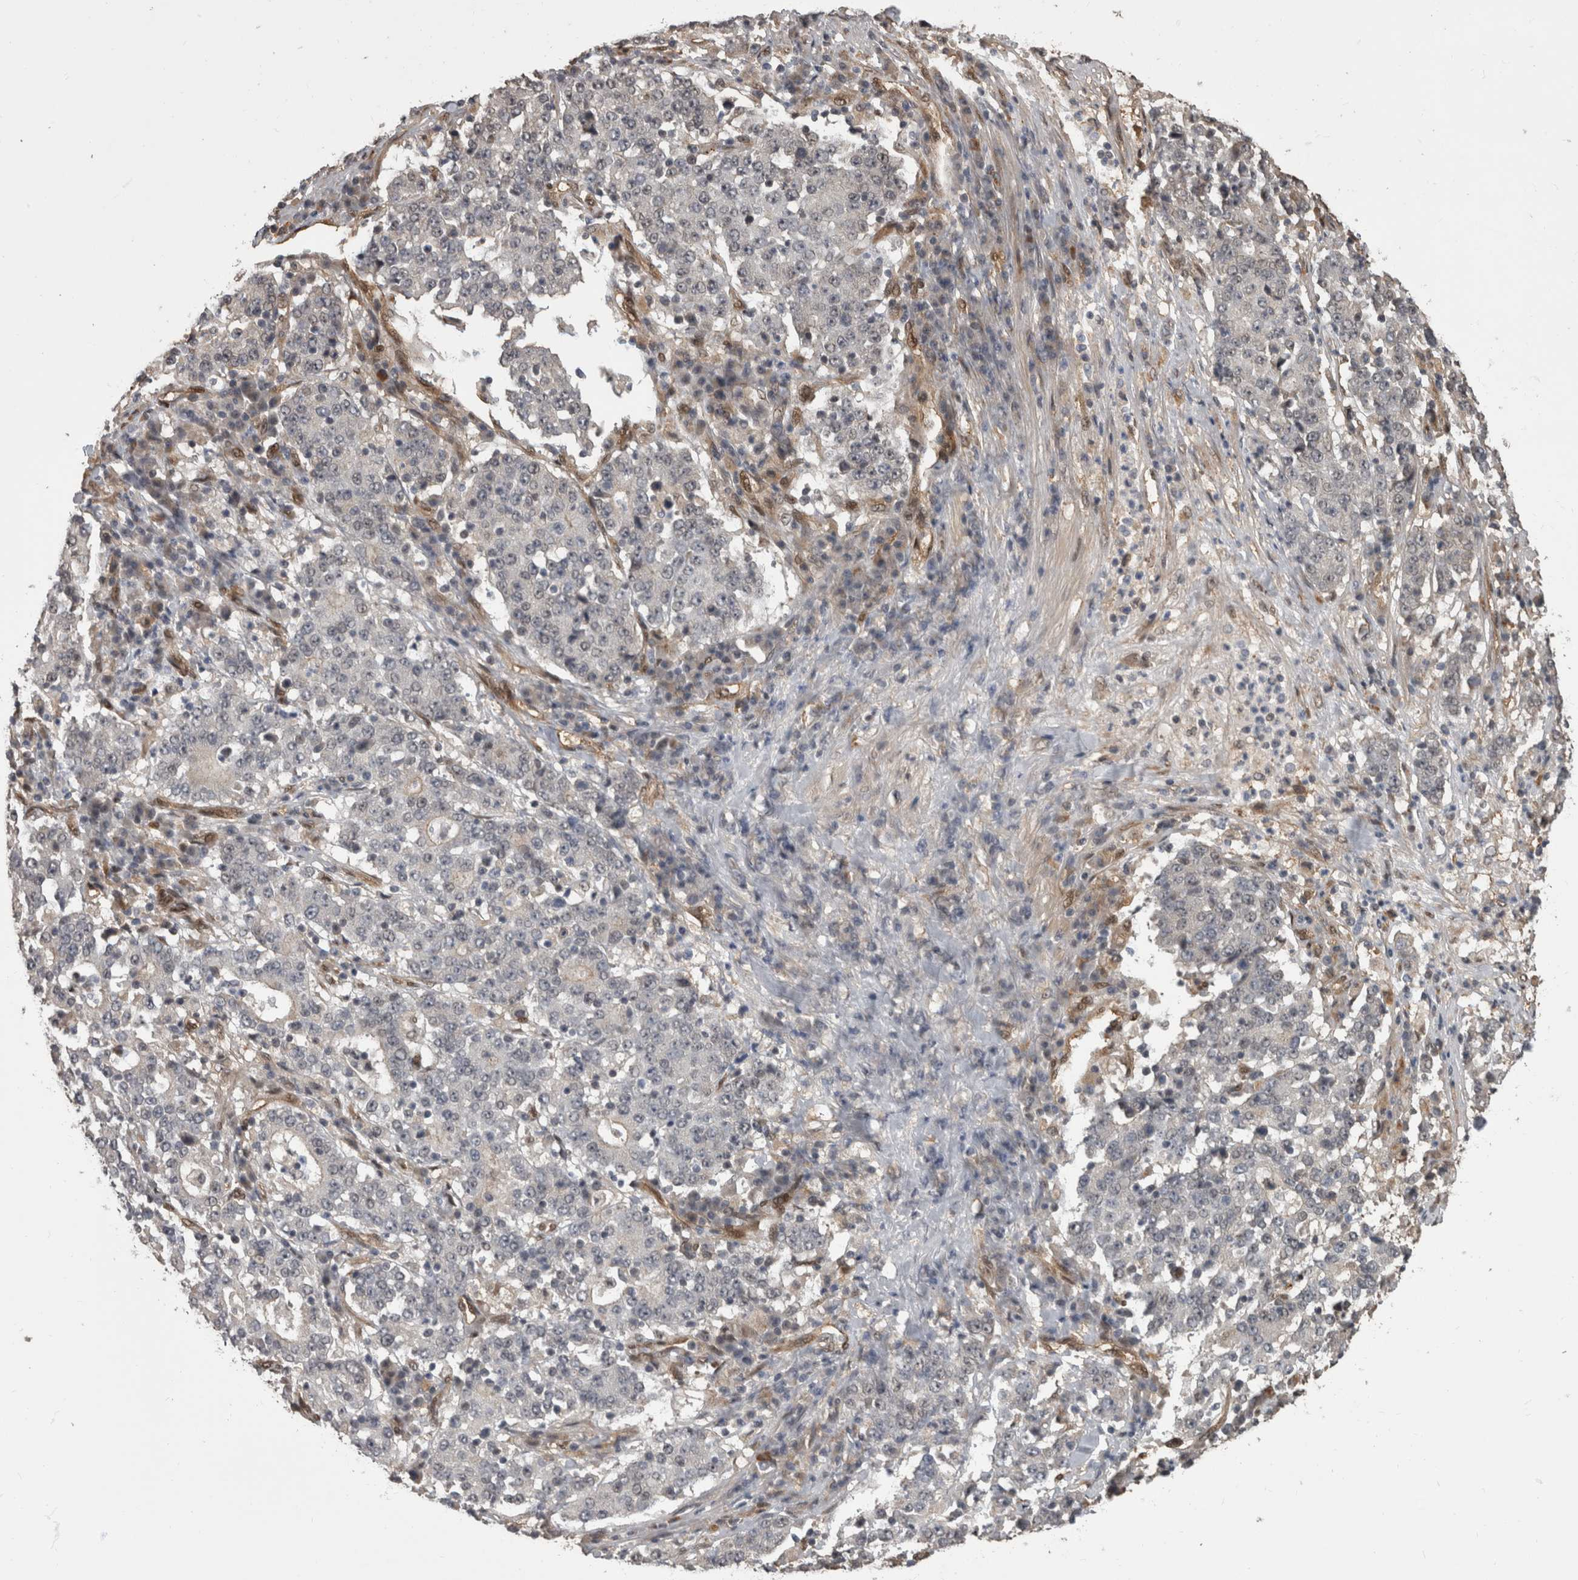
{"staining": {"intensity": "negative", "quantity": "none", "location": "none"}, "tissue": "stomach cancer", "cell_type": "Tumor cells", "image_type": "cancer", "snomed": [{"axis": "morphology", "description": "Adenocarcinoma, NOS"}, {"axis": "topography", "description": "Stomach"}], "caption": "Tumor cells are negative for brown protein staining in stomach cancer. Brightfield microscopy of immunohistochemistry (IHC) stained with DAB (brown) and hematoxylin (blue), captured at high magnification.", "gene": "AKT3", "patient": {"sex": "male", "age": 59}}